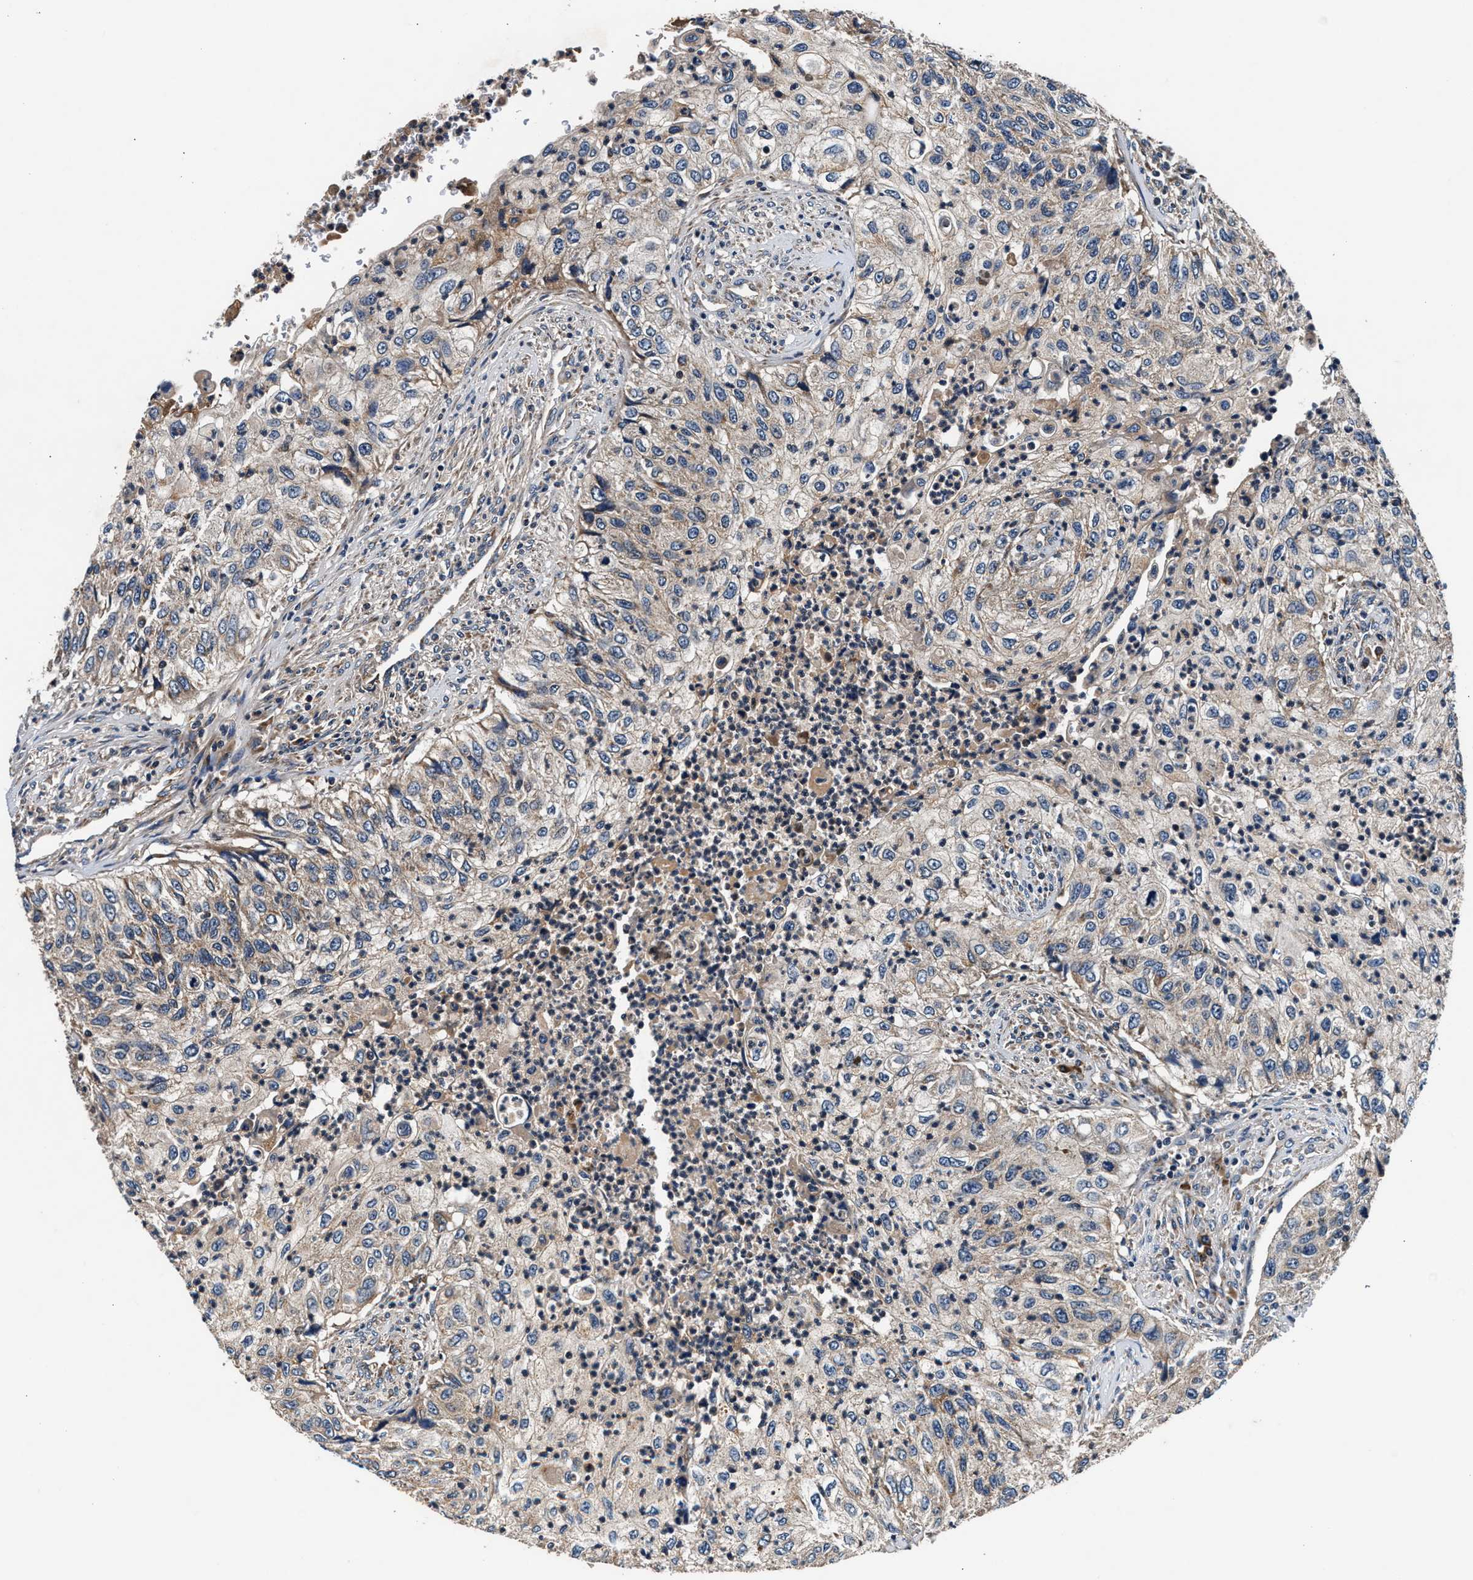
{"staining": {"intensity": "weak", "quantity": "25%-75%", "location": "cytoplasmic/membranous"}, "tissue": "urothelial cancer", "cell_type": "Tumor cells", "image_type": "cancer", "snomed": [{"axis": "morphology", "description": "Urothelial carcinoma, High grade"}, {"axis": "topography", "description": "Urinary bladder"}], "caption": "A brown stain labels weak cytoplasmic/membranous staining of a protein in human urothelial cancer tumor cells.", "gene": "IMMT", "patient": {"sex": "female", "age": 60}}